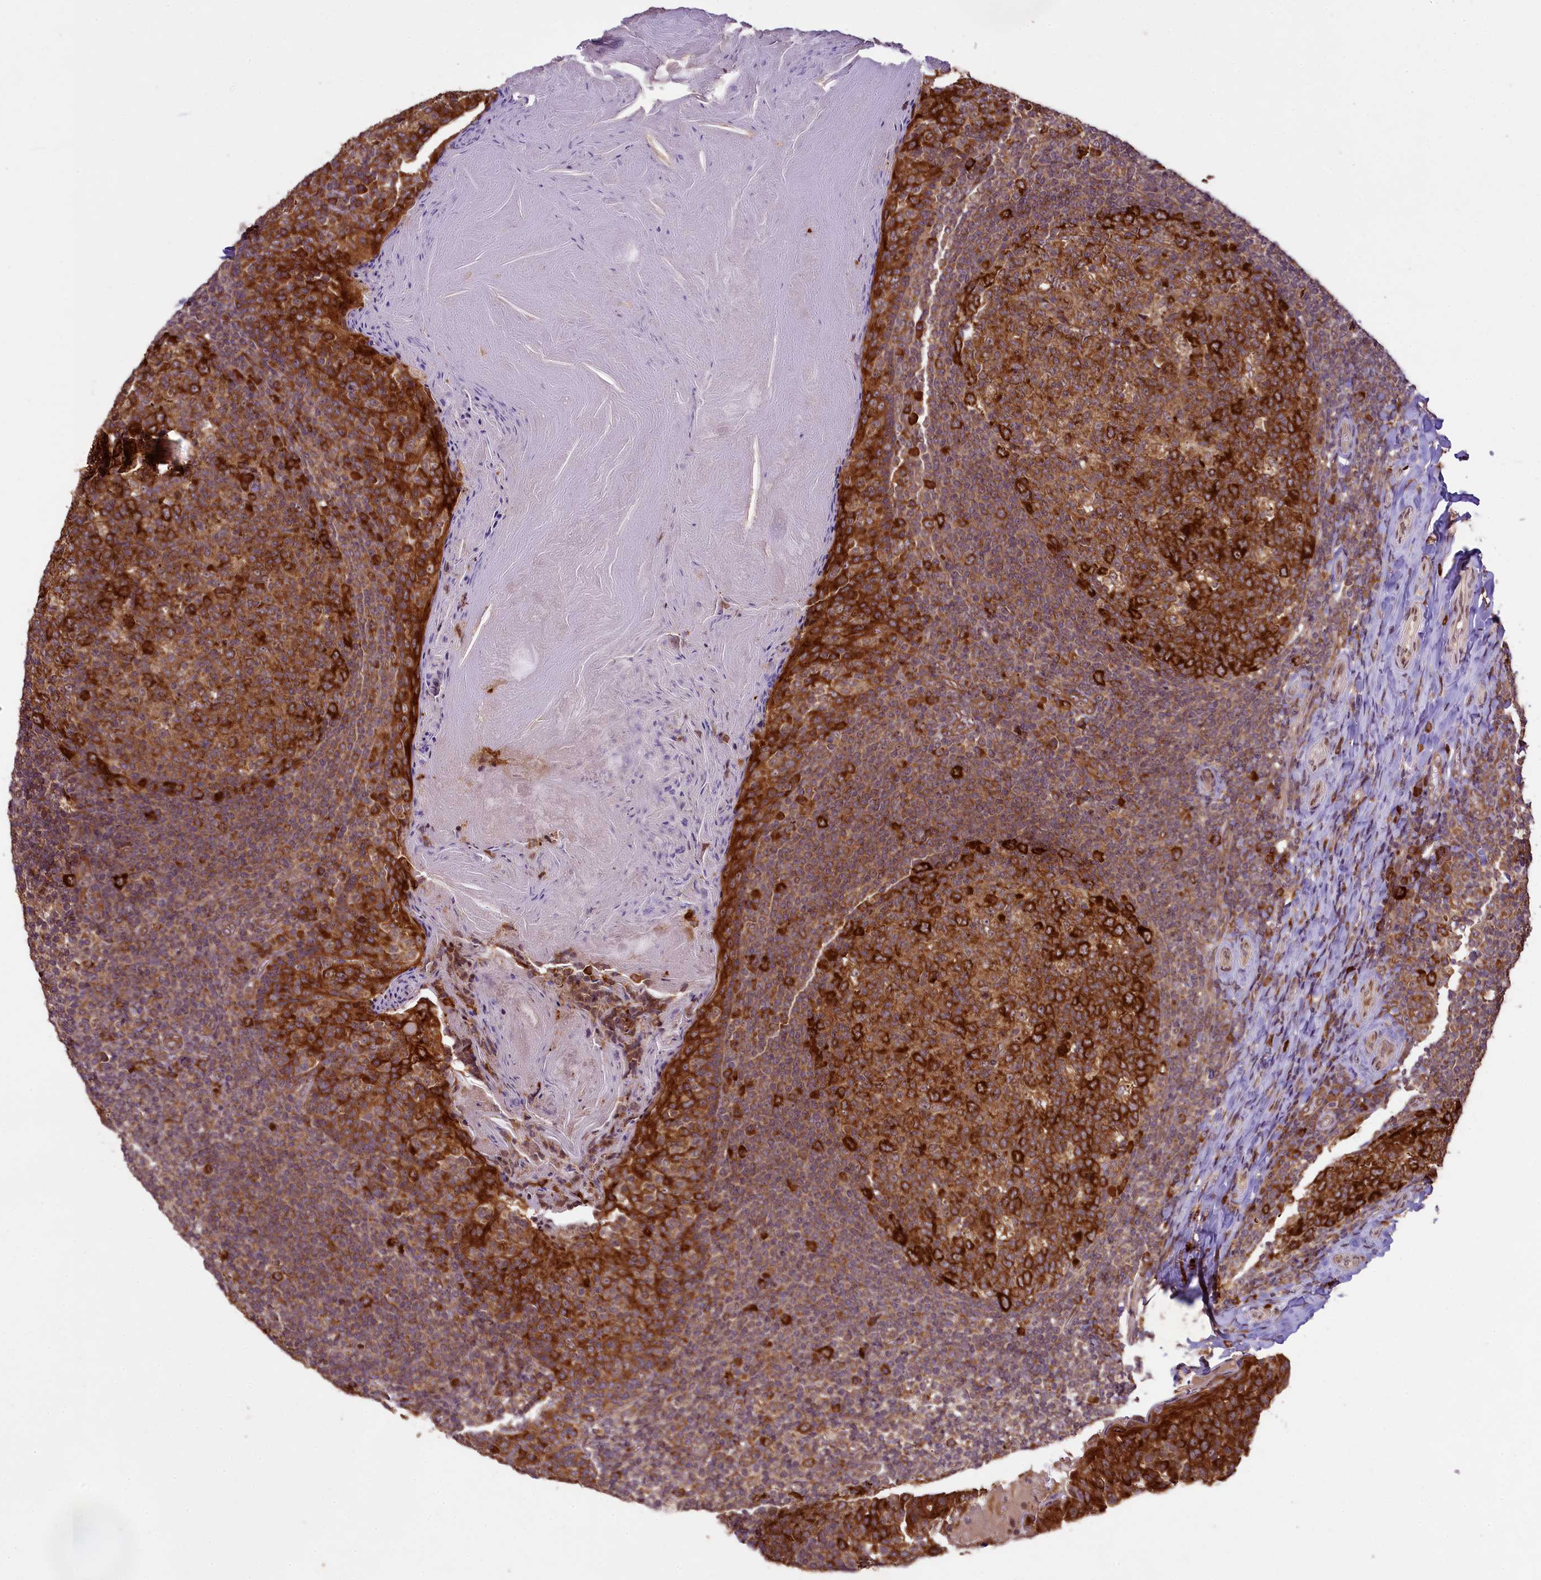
{"staining": {"intensity": "strong", "quantity": ">75%", "location": "cytoplasmic/membranous"}, "tissue": "tonsil", "cell_type": "Germinal center cells", "image_type": "normal", "snomed": [{"axis": "morphology", "description": "Normal tissue, NOS"}, {"axis": "topography", "description": "Tonsil"}], "caption": "A brown stain labels strong cytoplasmic/membranous expression of a protein in germinal center cells of benign human tonsil. The staining was performed using DAB, with brown indicating positive protein expression. Nuclei are stained blue with hematoxylin.", "gene": "LARP4", "patient": {"sex": "female", "age": 19}}